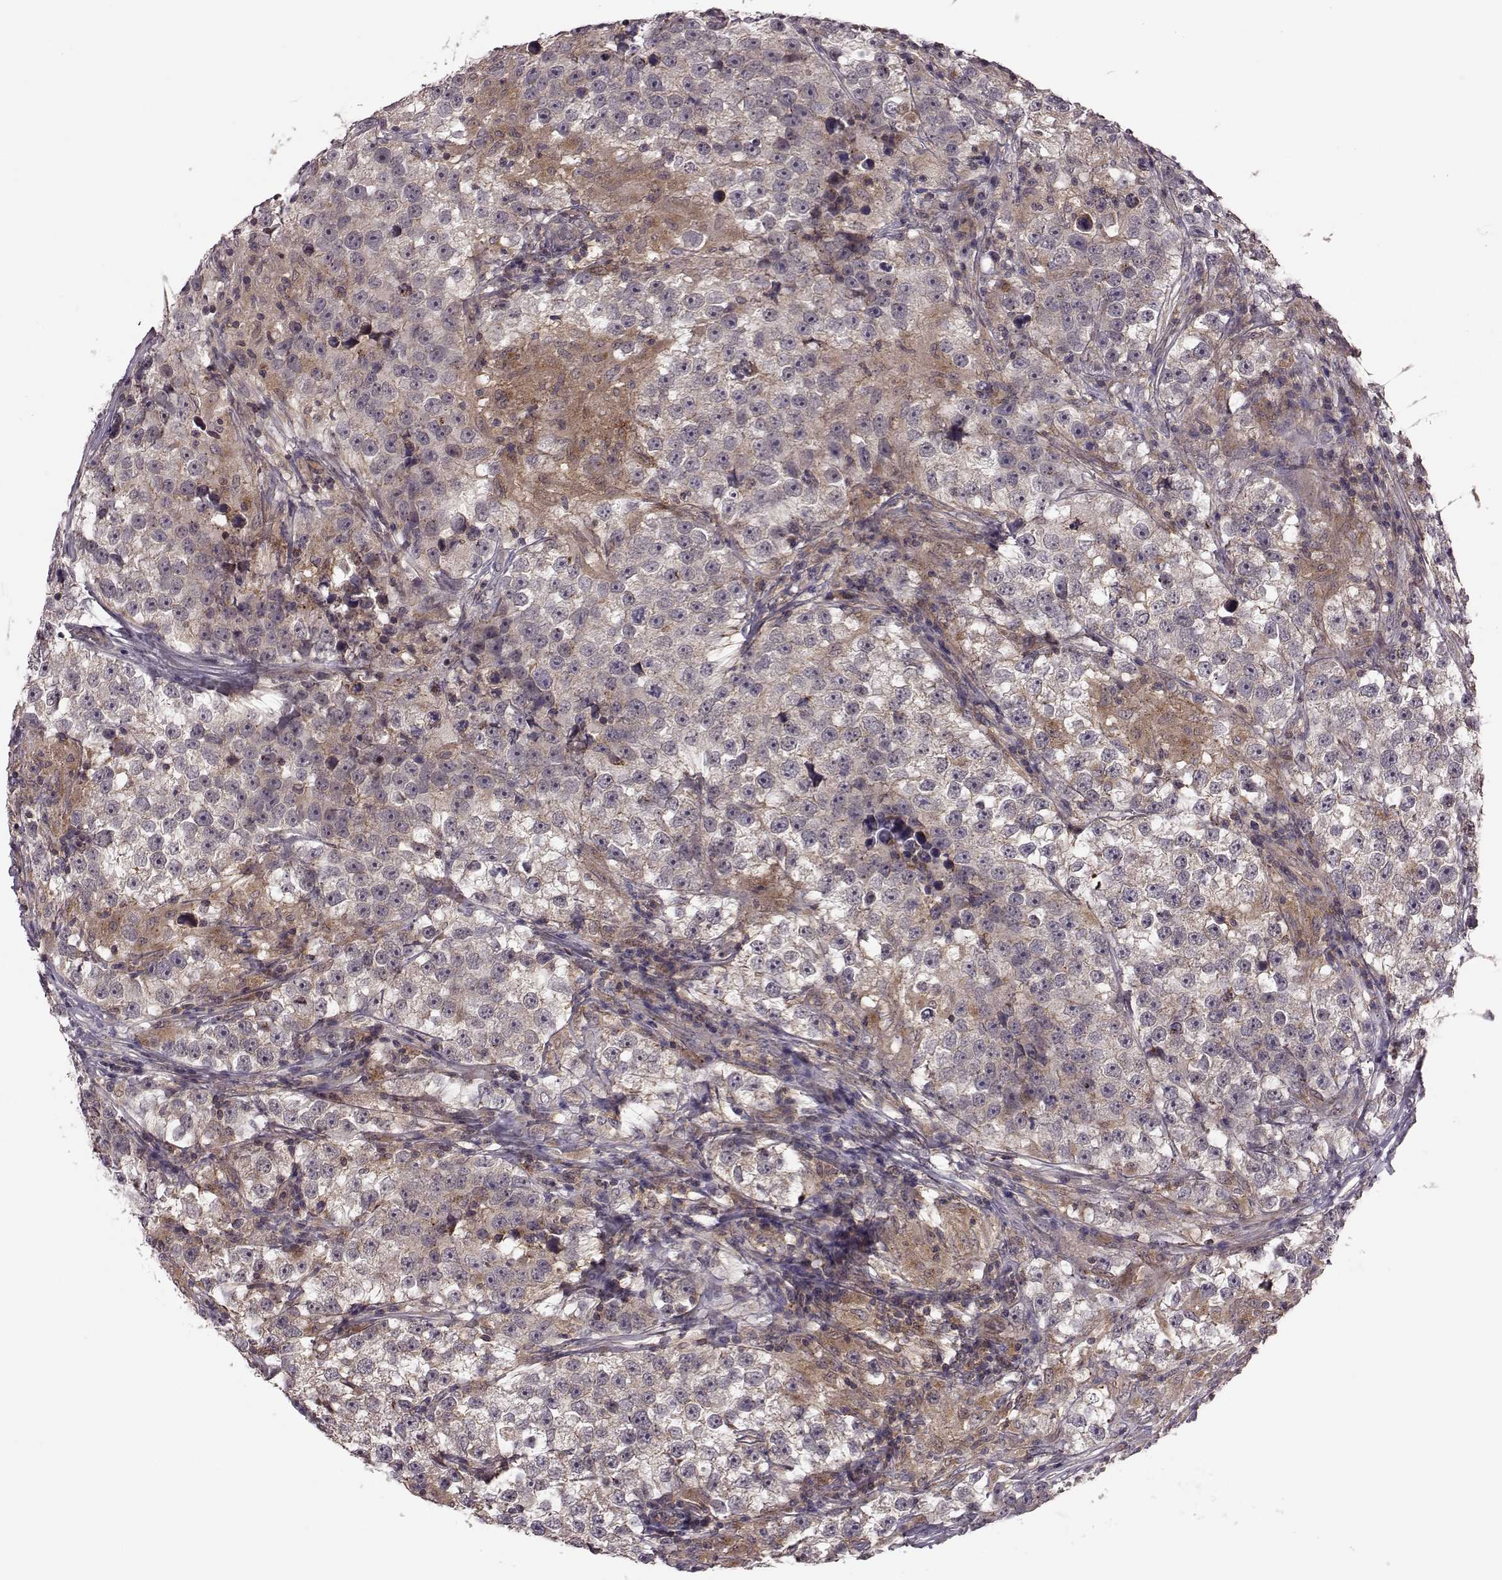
{"staining": {"intensity": "strong", "quantity": "25%-75%", "location": "cytoplasmic/membranous"}, "tissue": "testis cancer", "cell_type": "Tumor cells", "image_type": "cancer", "snomed": [{"axis": "morphology", "description": "Seminoma, NOS"}, {"axis": "topography", "description": "Testis"}], "caption": "Protein staining shows strong cytoplasmic/membranous staining in about 25%-75% of tumor cells in testis cancer (seminoma). The staining is performed using DAB brown chromogen to label protein expression. The nuclei are counter-stained blue using hematoxylin.", "gene": "FNIP2", "patient": {"sex": "male", "age": 46}}